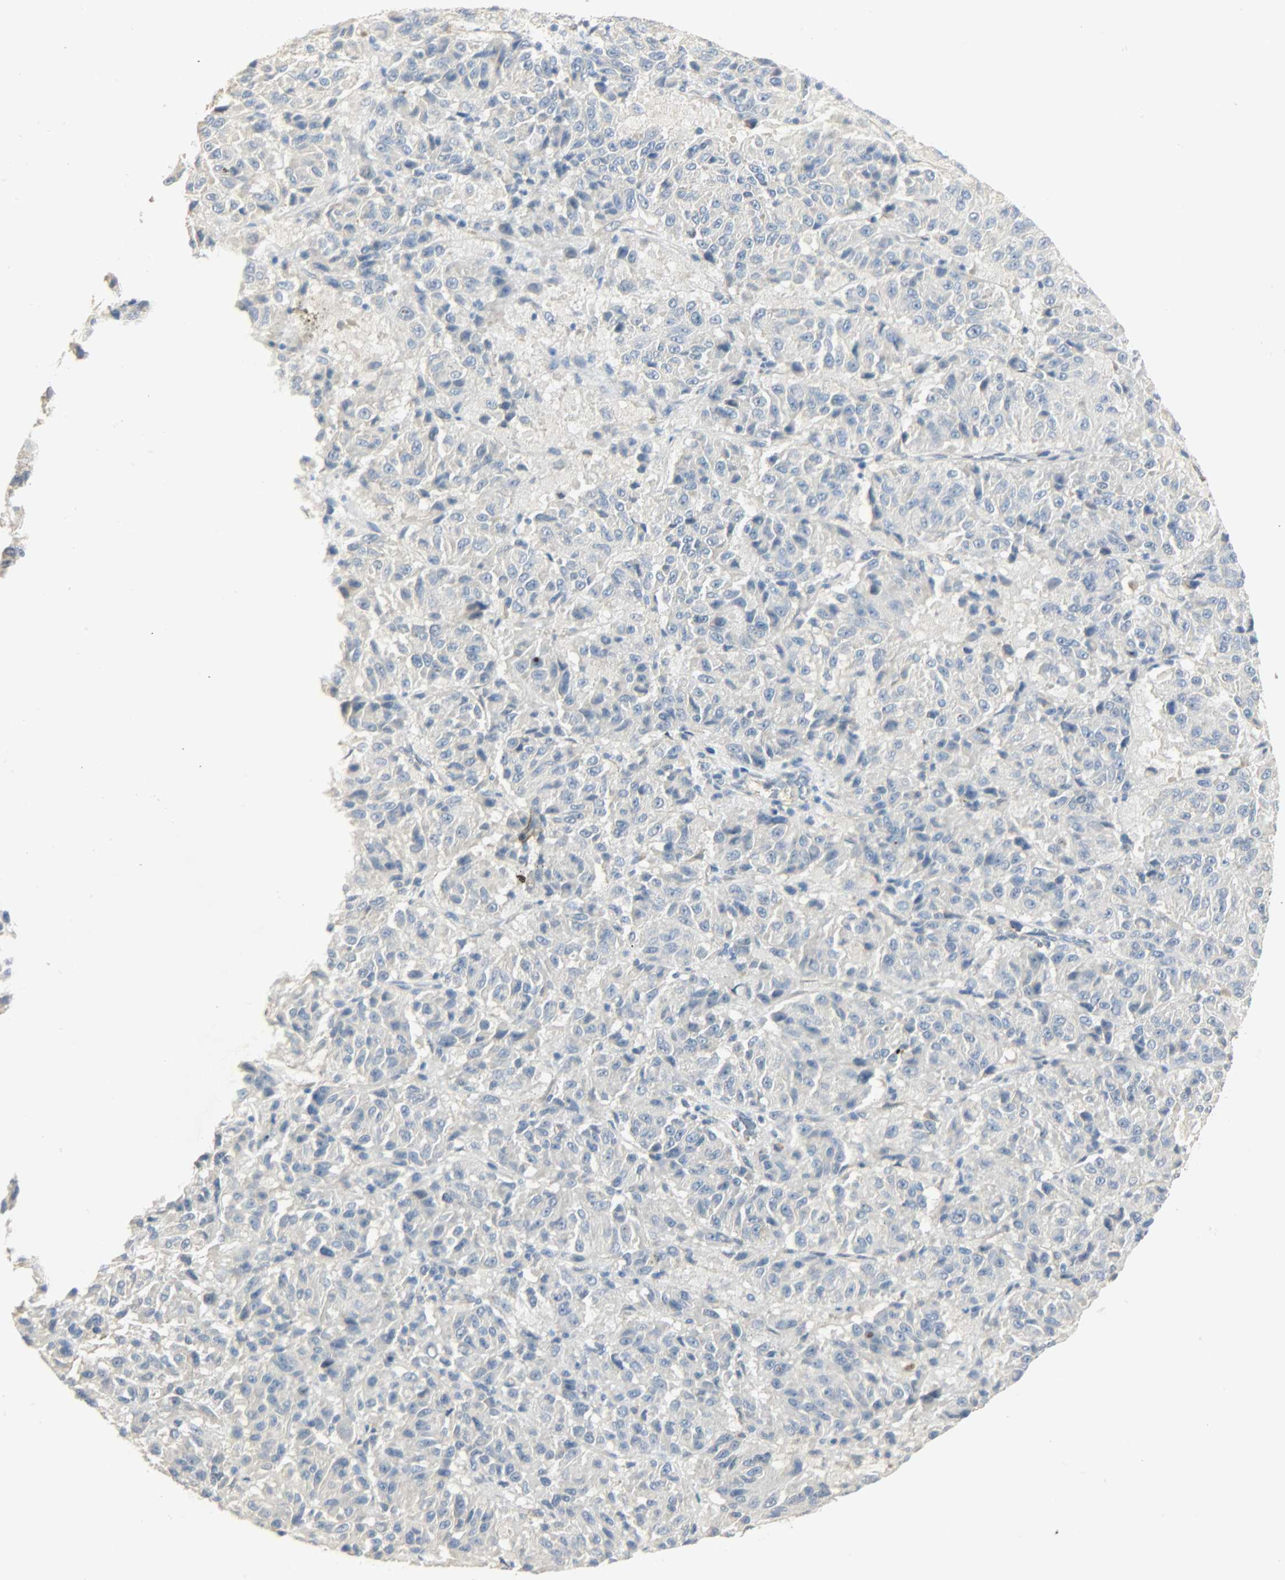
{"staining": {"intensity": "negative", "quantity": "none", "location": "none"}, "tissue": "melanoma", "cell_type": "Tumor cells", "image_type": "cancer", "snomed": [{"axis": "morphology", "description": "Malignant melanoma, Metastatic site"}, {"axis": "topography", "description": "Lung"}], "caption": "Tumor cells show no significant protein expression in melanoma.", "gene": "USP13", "patient": {"sex": "male", "age": 64}}